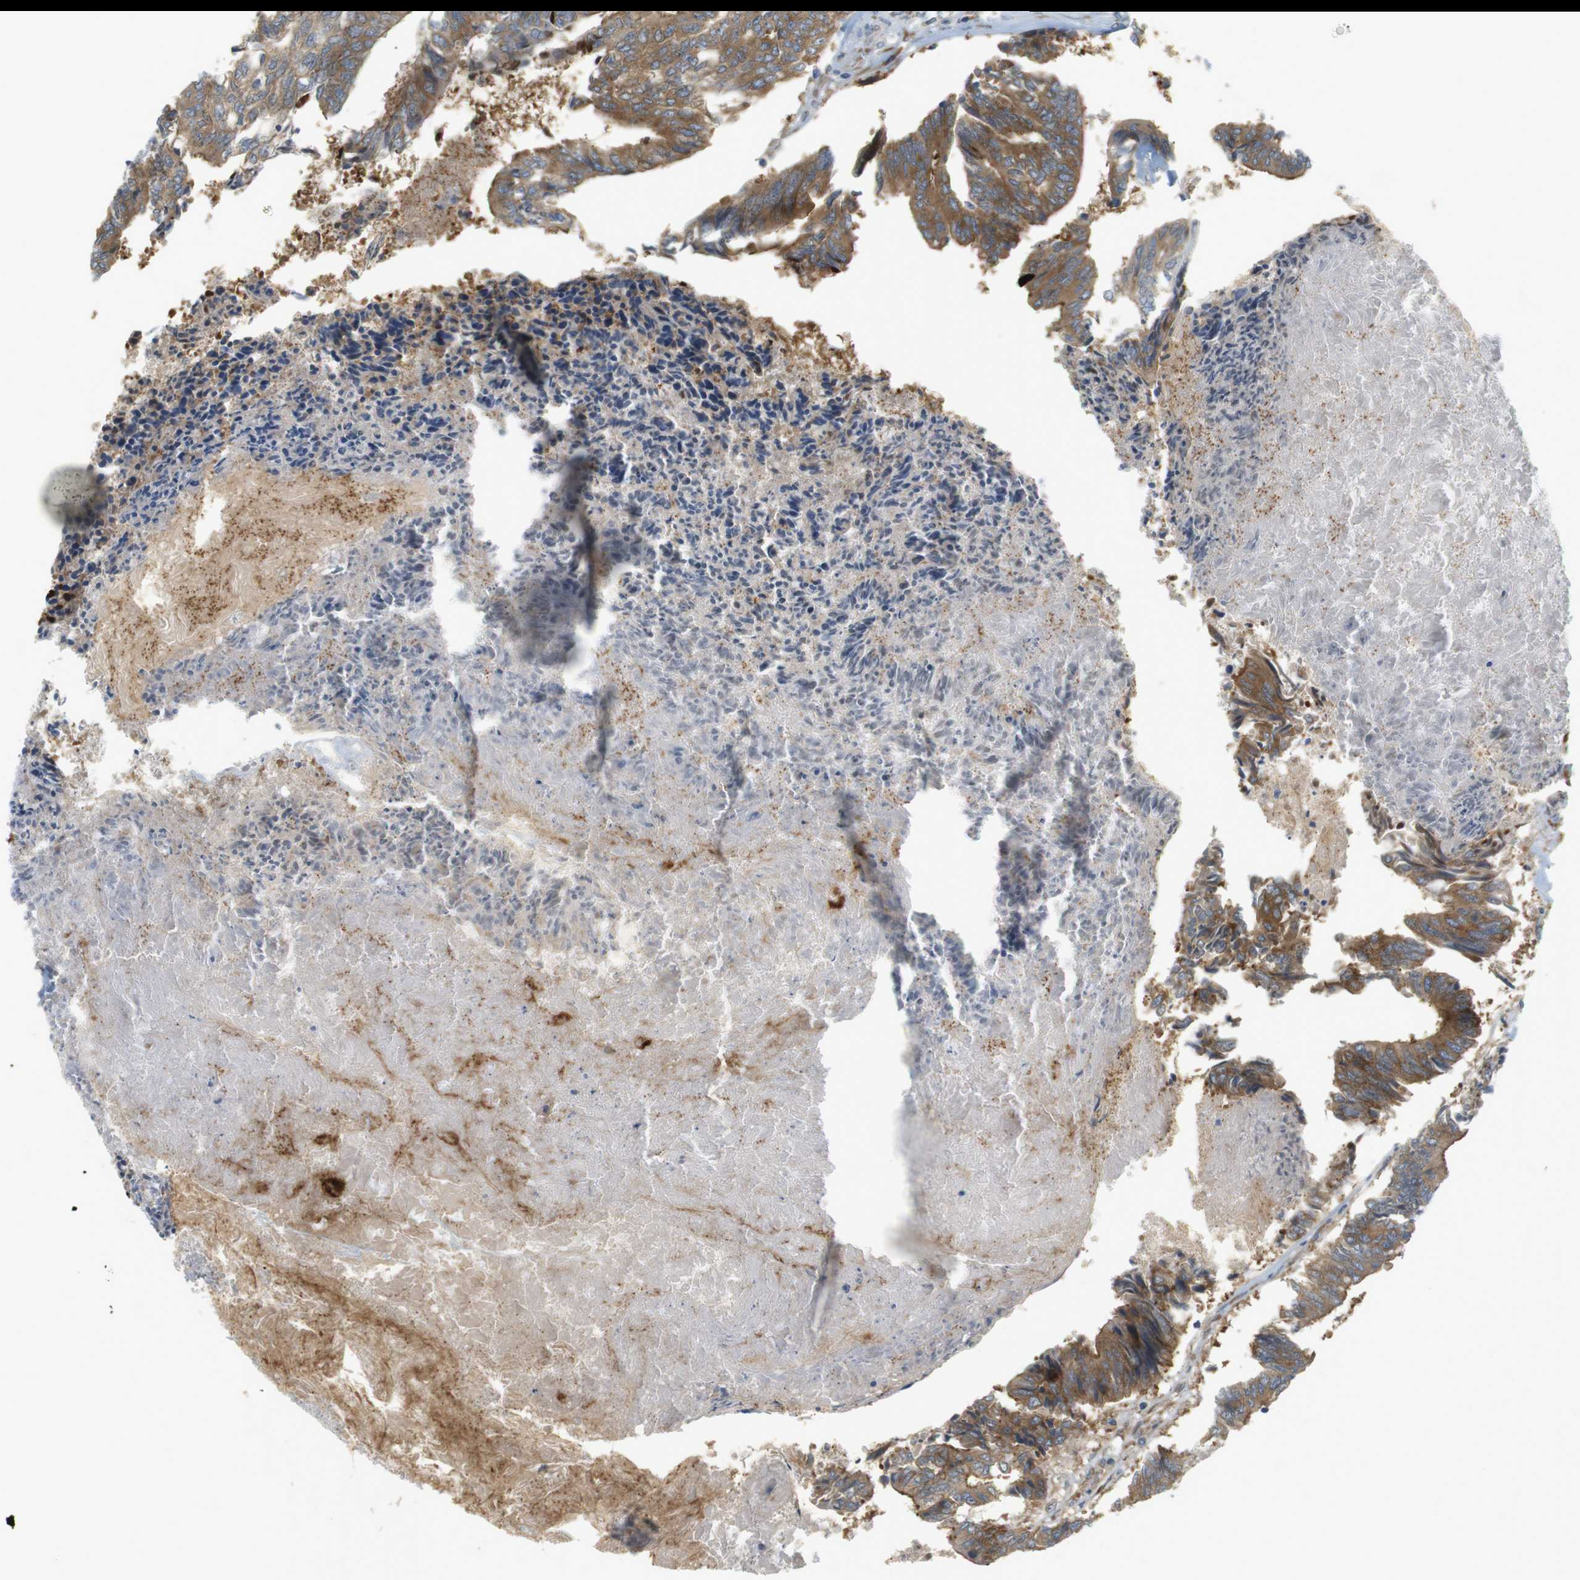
{"staining": {"intensity": "moderate", "quantity": ">75%", "location": "cytoplasmic/membranous"}, "tissue": "colorectal cancer", "cell_type": "Tumor cells", "image_type": "cancer", "snomed": [{"axis": "morphology", "description": "Adenocarcinoma, NOS"}, {"axis": "topography", "description": "Rectum"}], "caption": "High-magnification brightfield microscopy of adenocarcinoma (colorectal) stained with DAB (3,3'-diaminobenzidine) (brown) and counterstained with hematoxylin (blue). tumor cells exhibit moderate cytoplasmic/membranous expression is present in about>75% of cells.", "gene": "GJC3", "patient": {"sex": "male", "age": 63}}